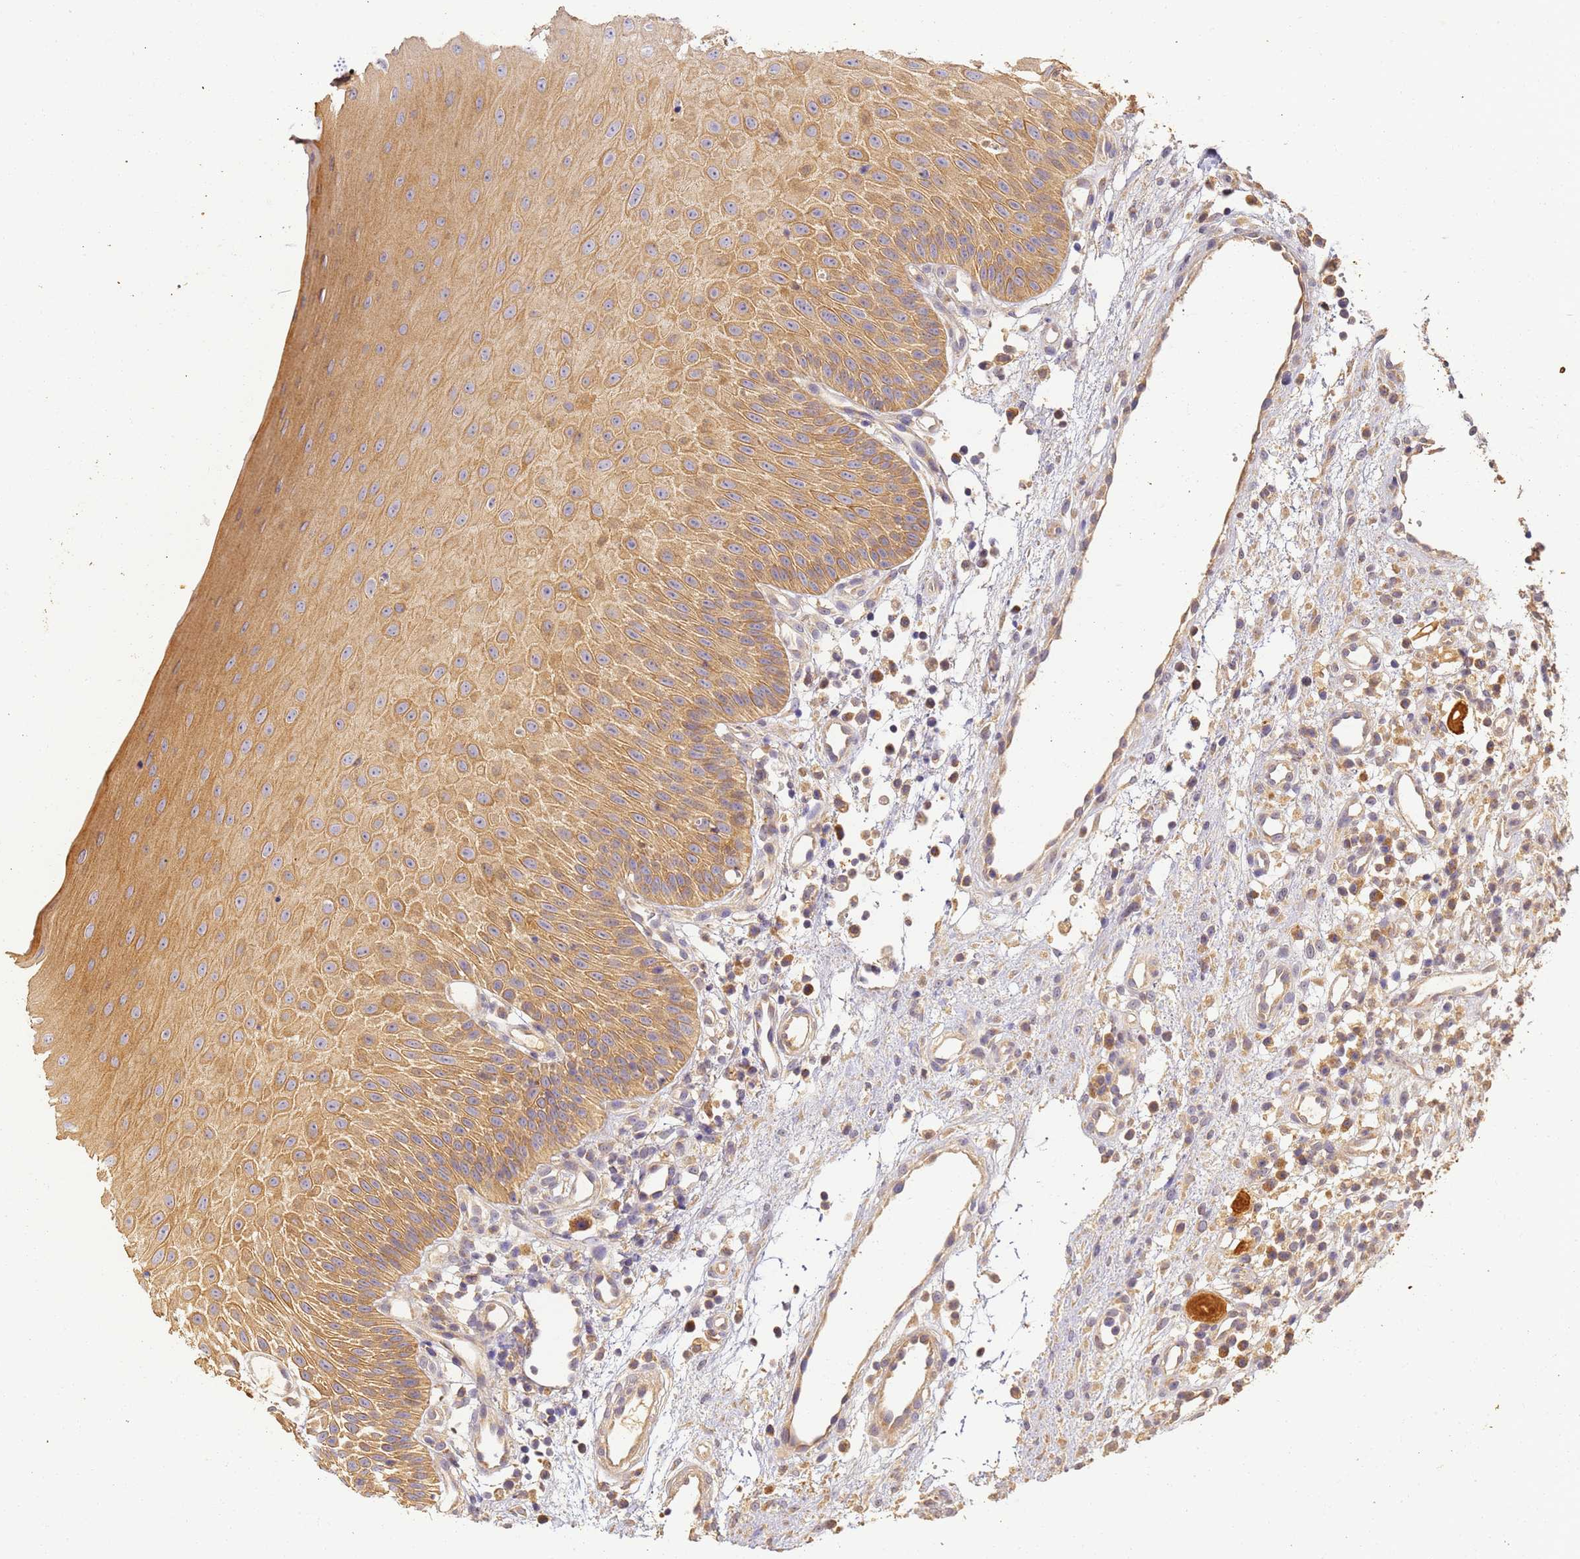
{"staining": {"intensity": "strong", "quantity": ">75%", "location": "cytoplasmic/membranous"}, "tissue": "oral mucosa", "cell_type": "Squamous epithelial cells", "image_type": "normal", "snomed": [{"axis": "morphology", "description": "Normal tissue, NOS"}, {"axis": "topography", "description": "Oral tissue"}], "caption": "Protein staining of benign oral mucosa exhibits strong cytoplasmic/membranous staining in about >75% of squamous epithelial cells. Nuclei are stained in blue.", "gene": "TIGAR", "patient": {"sex": "female", "age": 13}}